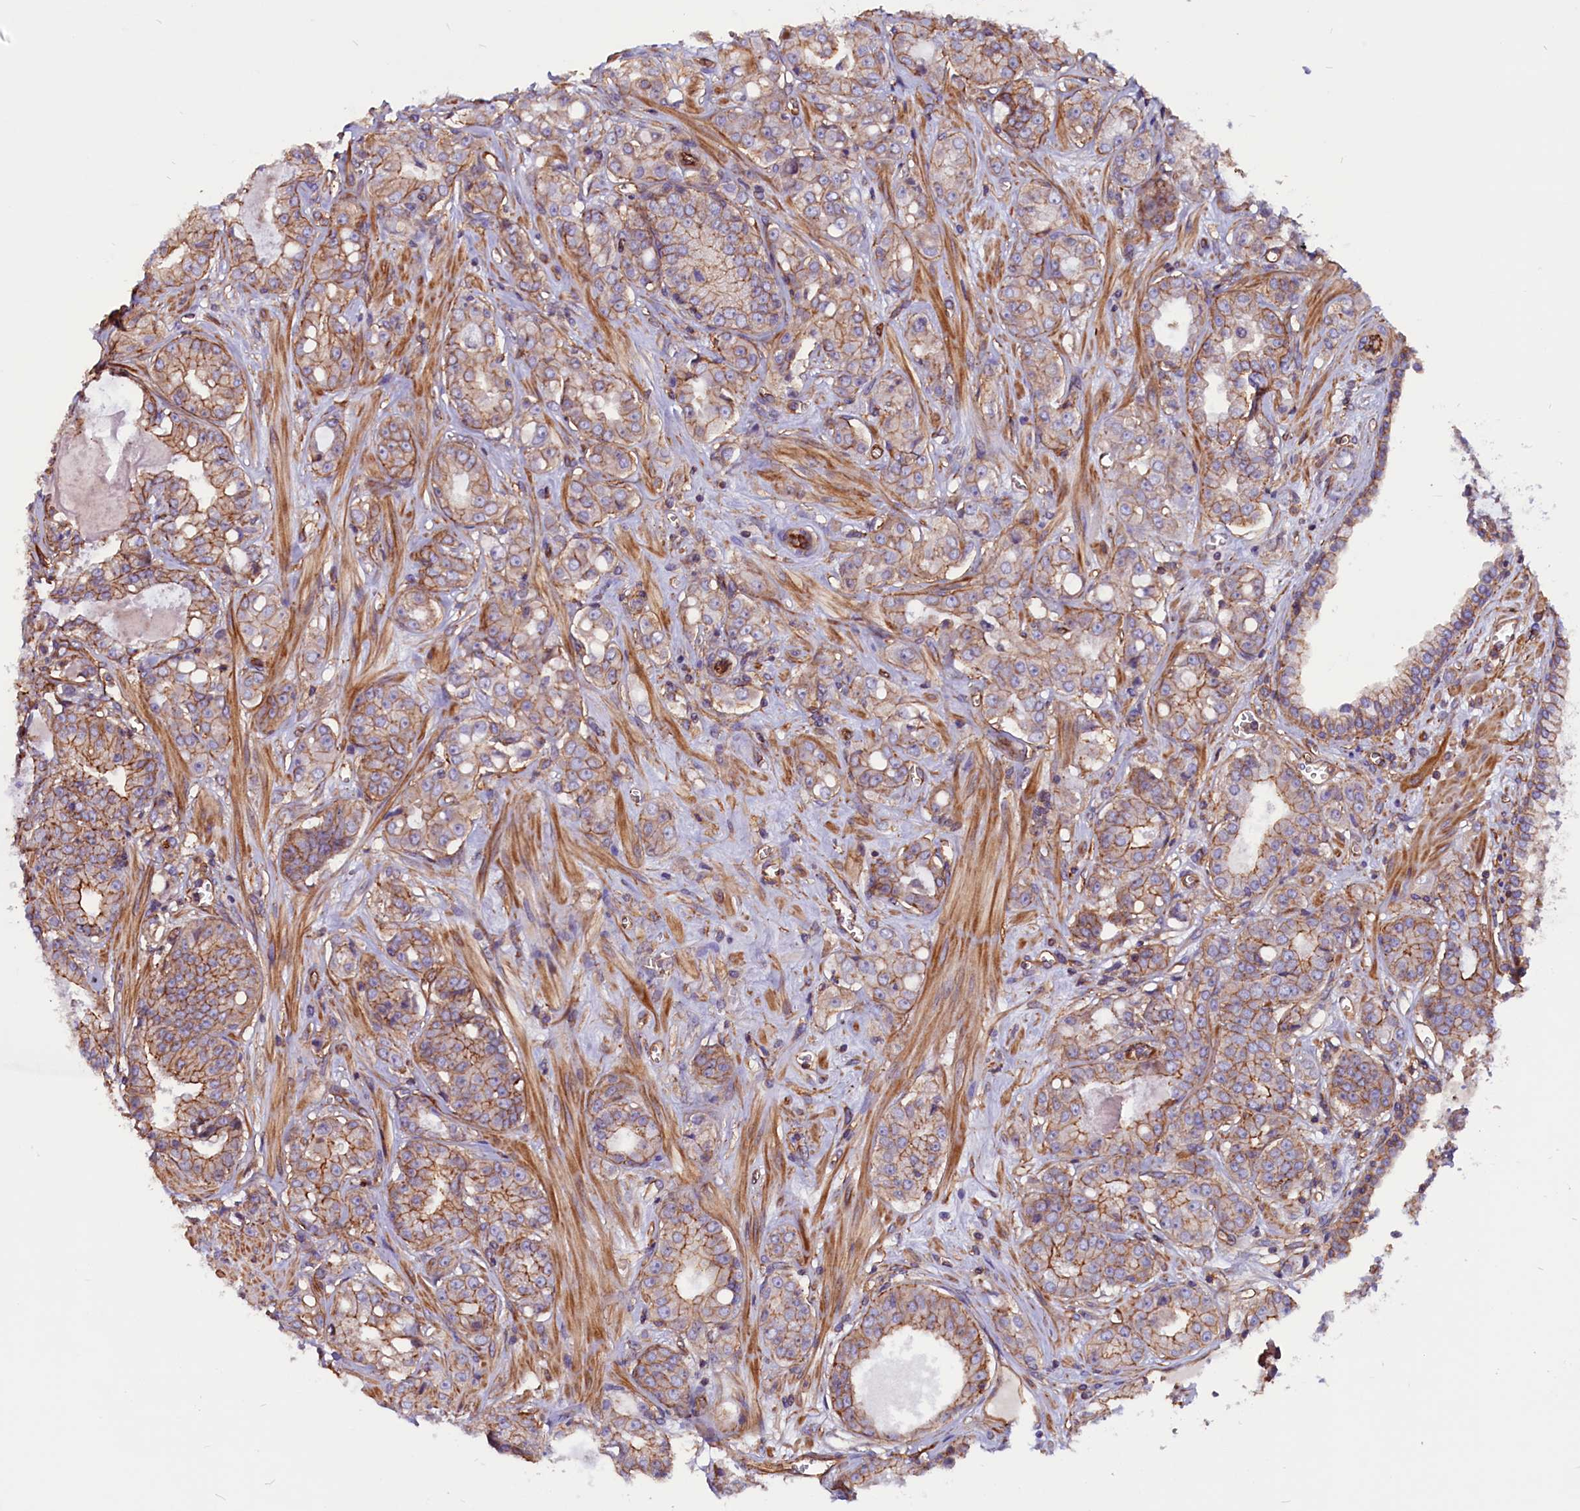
{"staining": {"intensity": "moderate", "quantity": "25%-75%", "location": "cytoplasmic/membranous"}, "tissue": "prostate cancer", "cell_type": "Tumor cells", "image_type": "cancer", "snomed": [{"axis": "morphology", "description": "Adenocarcinoma, High grade"}, {"axis": "topography", "description": "Prostate"}], "caption": "Tumor cells demonstrate moderate cytoplasmic/membranous expression in approximately 25%-75% of cells in high-grade adenocarcinoma (prostate).", "gene": "ZNF749", "patient": {"sex": "male", "age": 74}}